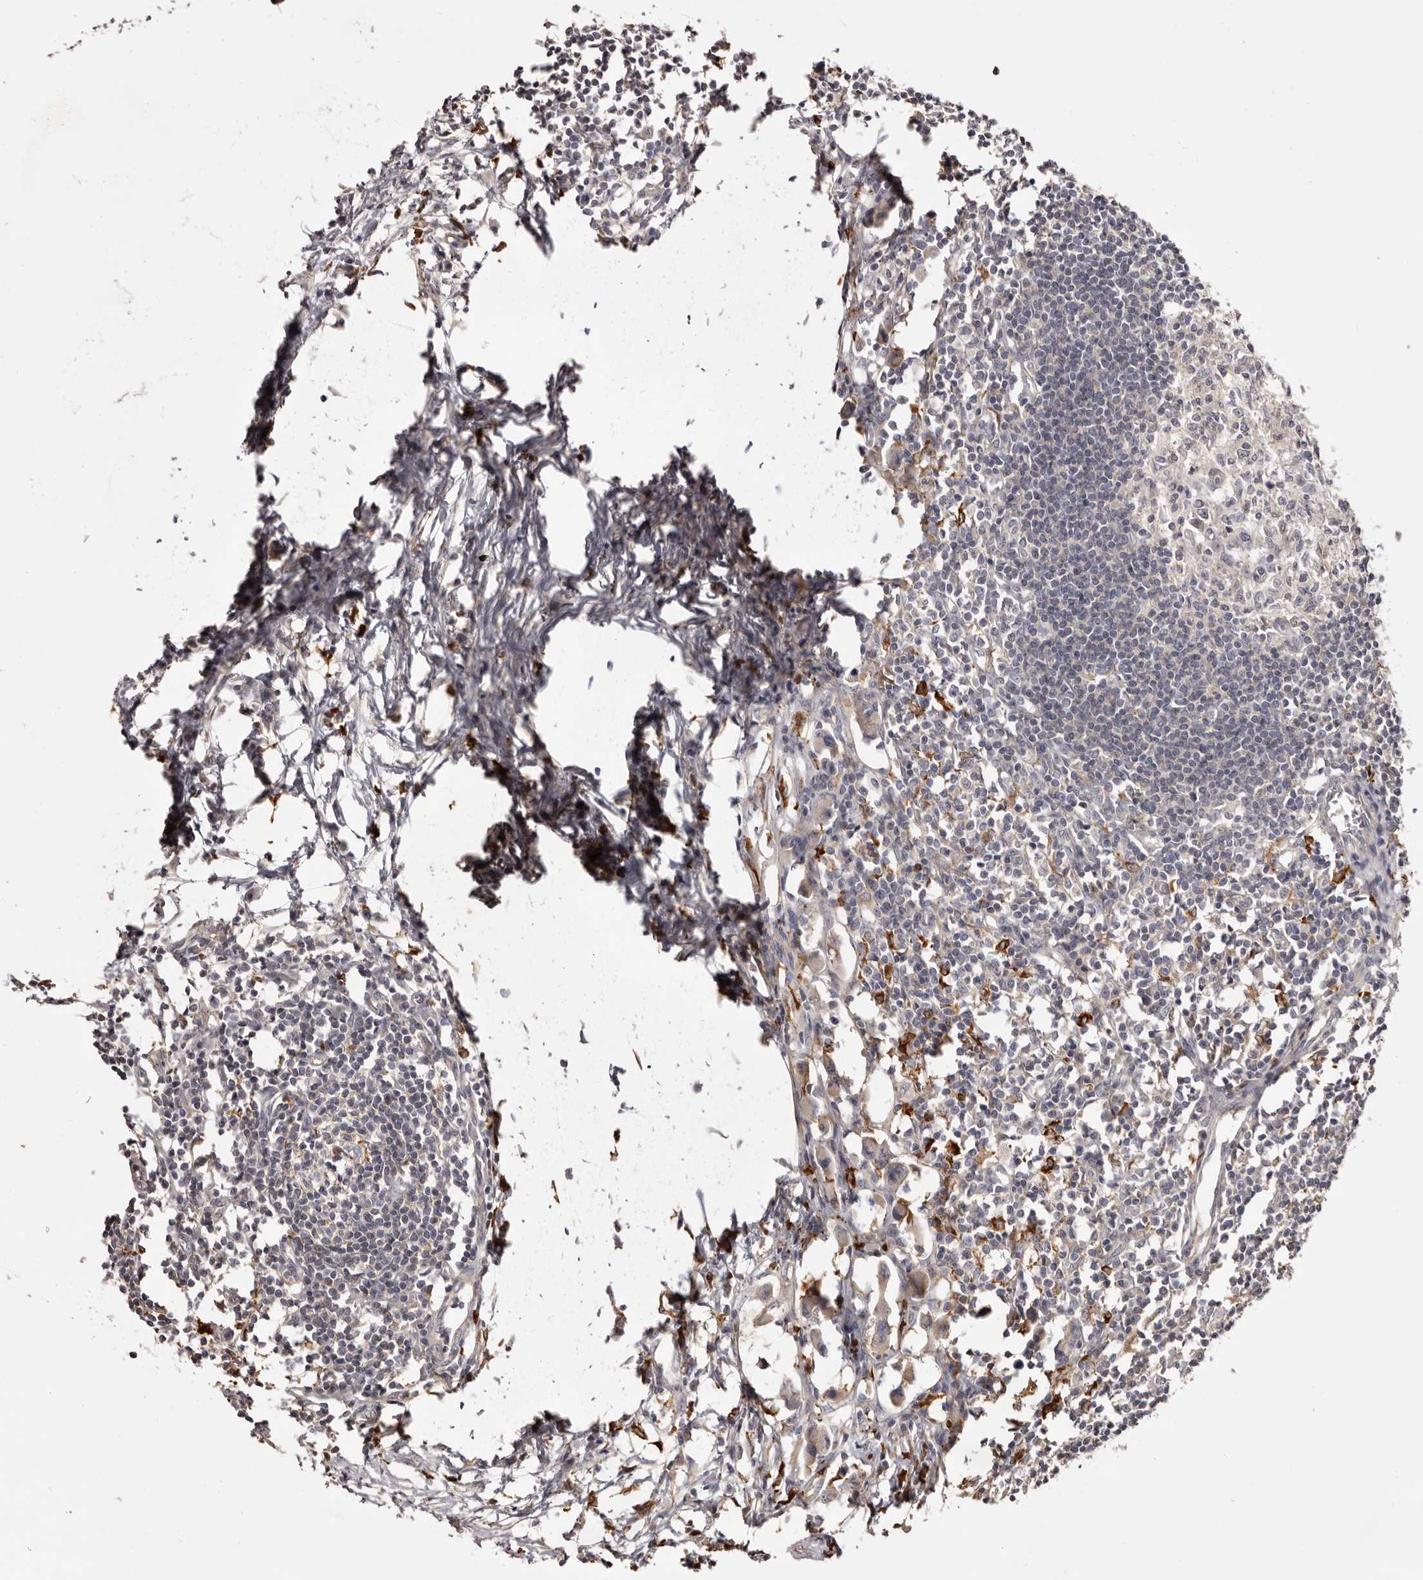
{"staining": {"intensity": "weak", "quantity": "<25%", "location": "cytoplasmic/membranous"}, "tissue": "lymph node", "cell_type": "Germinal center cells", "image_type": "normal", "snomed": [{"axis": "morphology", "description": "Normal tissue, NOS"}, {"axis": "morphology", "description": "Malignant melanoma, Metastatic site"}, {"axis": "topography", "description": "Lymph node"}], "caption": "Germinal center cells show no significant protein positivity in benign lymph node. Nuclei are stained in blue.", "gene": "TNNI1", "patient": {"sex": "male", "age": 41}}